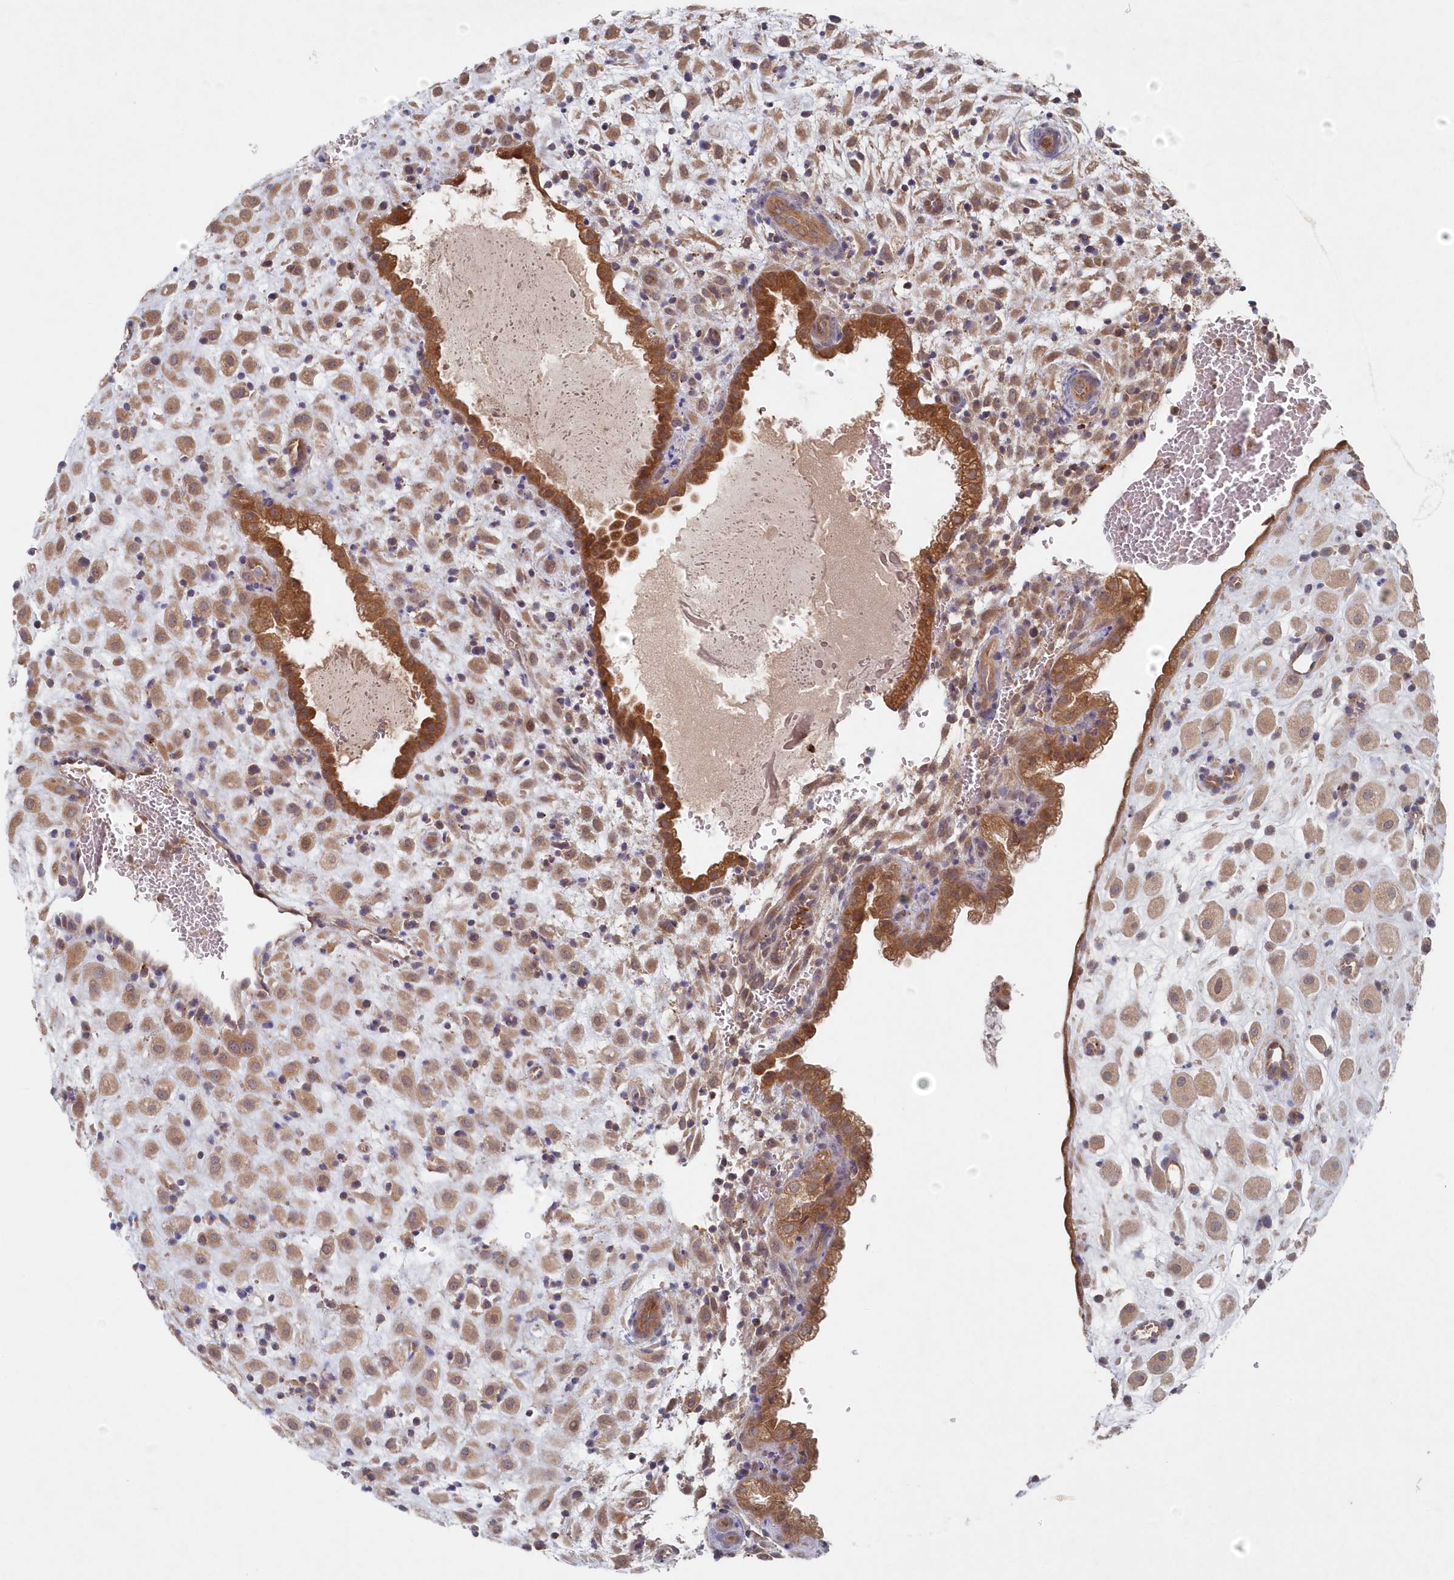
{"staining": {"intensity": "weak", "quantity": ">75%", "location": "cytoplasmic/membranous"}, "tissue": "placenta", "cell_type": "Decidual cells", "image_type": "normal", "snomed": [{"axis": "morphology", "description": "Normal tissue, NOS"}, {"axis": "topography", "description": "Placenta"}], "caption": "High-power microscopy captured an immunohistochemistry (IHC) histopathology image of normal placenta, revealing weak cytoplasmic/membranous expression in about >75% of decidual cells. (brown staining indicates protein expression, while blue staining denotes nuclei).", "gene": "ASNSD1", "patient": {"sex": "female", "age": 35}}